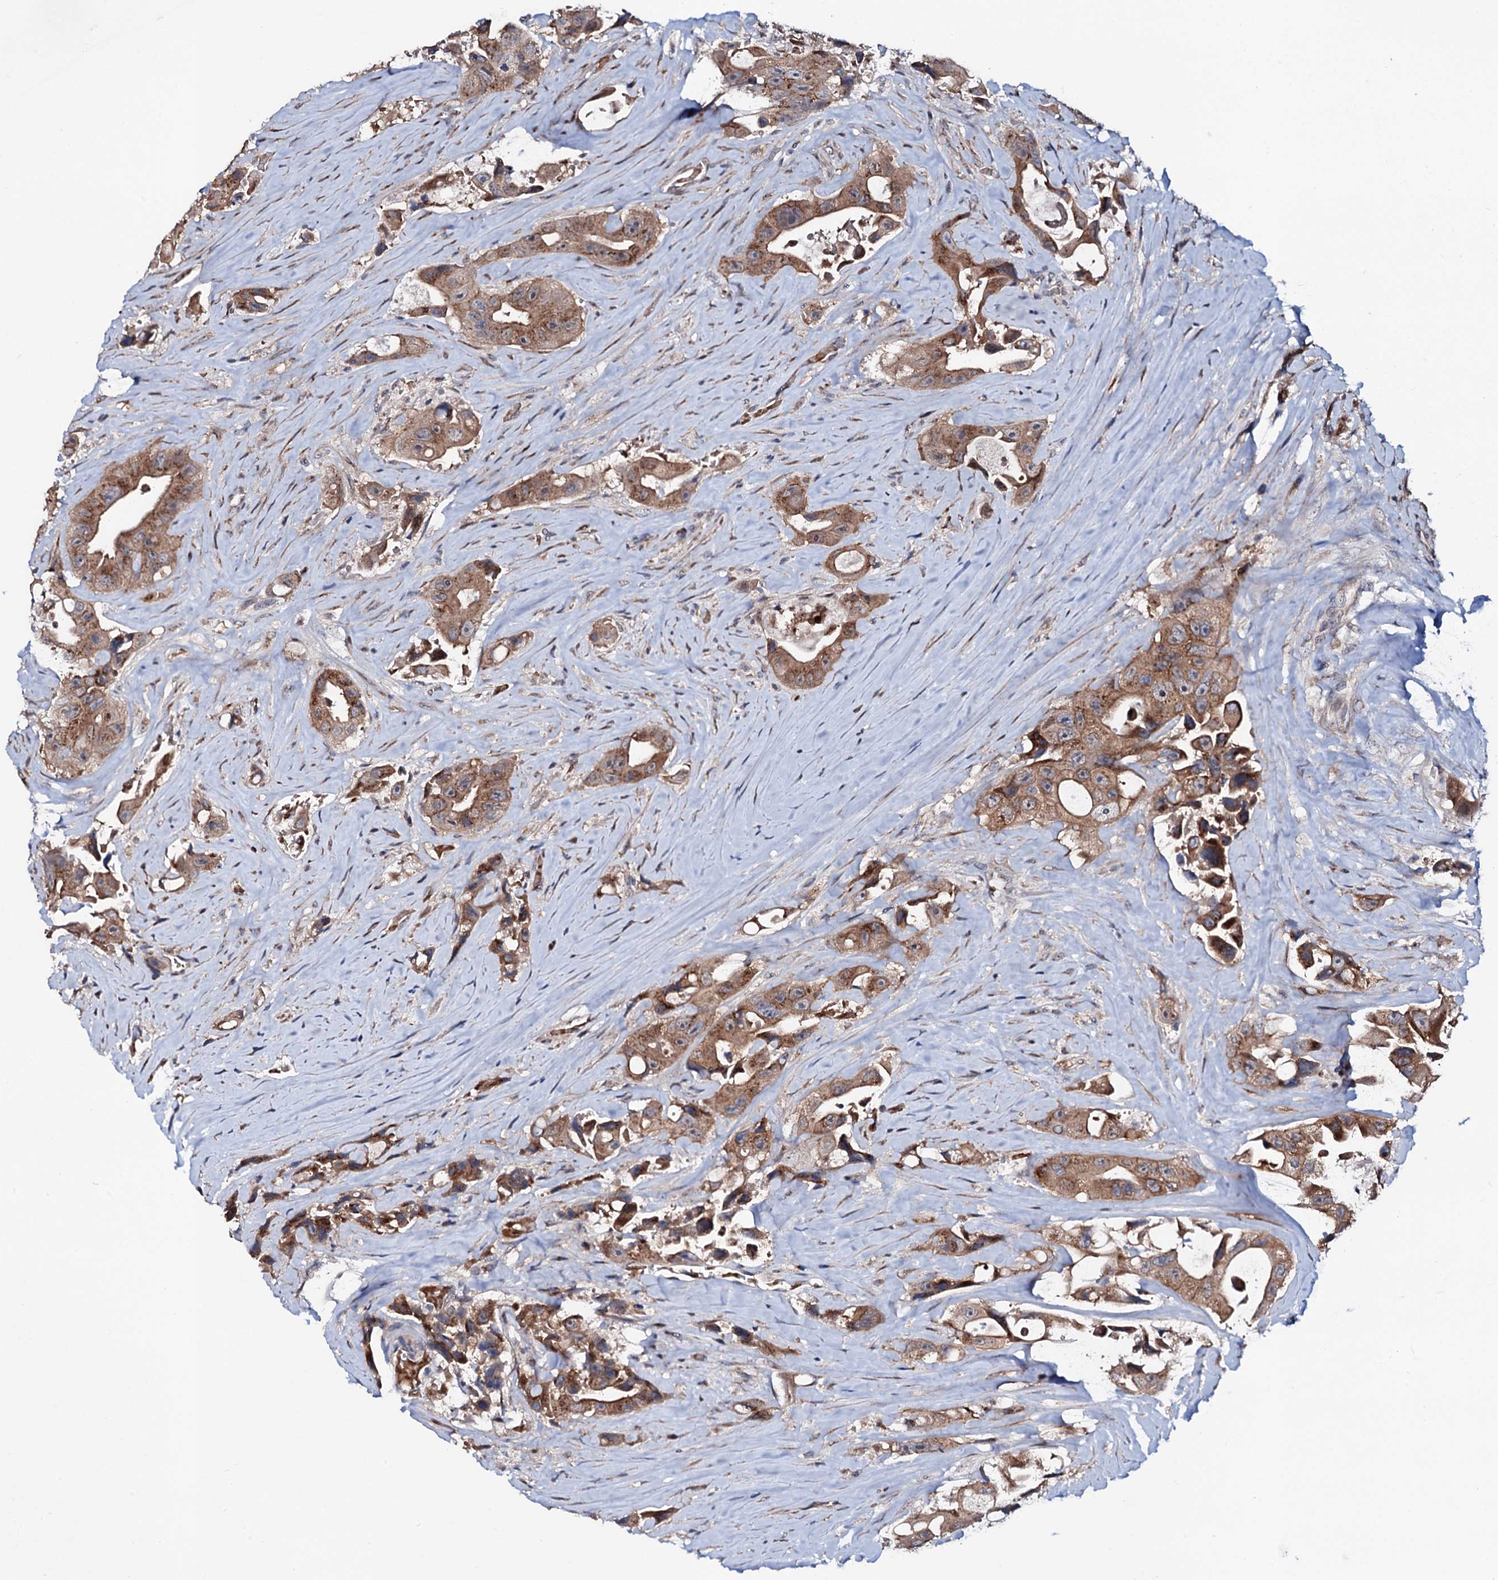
{"staining": {"intensity": "moderate", "quantity": ">75%", "location": "cytoplasmic/membranous"}, "tissue": "colorectal cancer", "cell_type": "Tumor cells", "image_type": "cancer", "snomed": [{"axis": "morphology", "description": "Adenocarcinoma, NOS"}, {"axis": "topography", "description": "Colon"}], "caption": "Immunohistochemistry (IHC) (DAB (3,3'-diaminobenzidine)) staining of adenocarcinoma (colorectal) exhibits moderate cytoplasmic/membranous protein positivity in about >75% of tumor cells. The protein of interest is stained brown, and the nuclei are stained in blue (DAB IHC with brightfield microscopy, high magnification).", "gene": "COG6", "patient": {"sex": "female", "age": 46}}